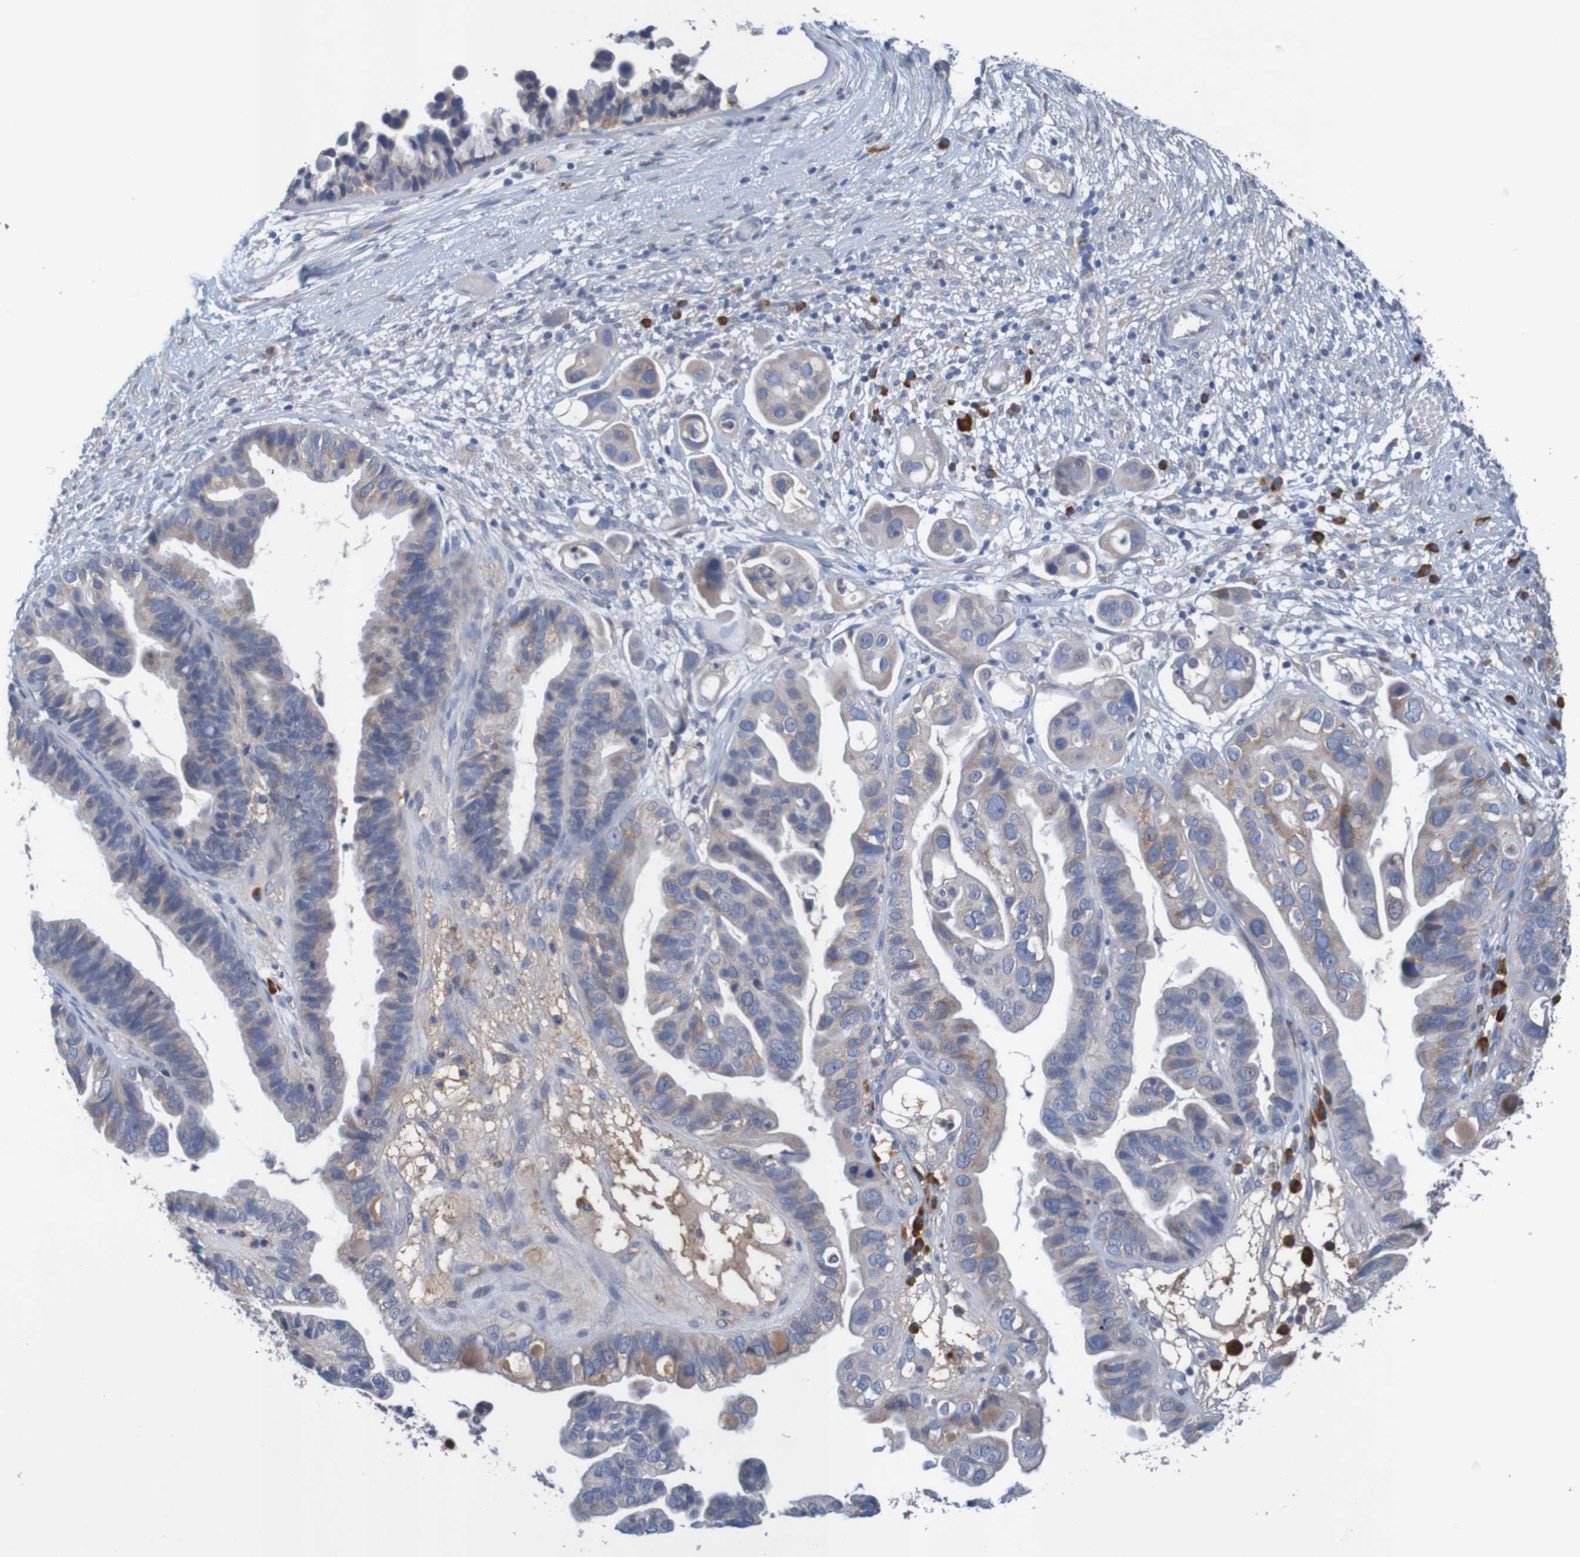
{"staining": {"intensity": "moderate", "quantity": "<25%", "location": "cytoplasmic/membranous"}, "tissue": "ovarian cancer", "cell_type": "Tumor cells", "image_type": "cancer", "snomed": [{"axis": "morphology", "description": "Cystadenocarcinoma, serous, NOS"}, {"axis": "topography", "description": "Ovary"}], "caption": "Serous cystadenocarcinoma (ovarian) stained with DAB immunohistochemistry (IHC) displays low levels of moderate cytoplasmic/membranous positivity in approximately <25% of tumor cells. (brown staining indicates protein expression, while blue staining denotes nuclei).", "gene": "LTA", "patient": {"sex": "female", "age": 56}}